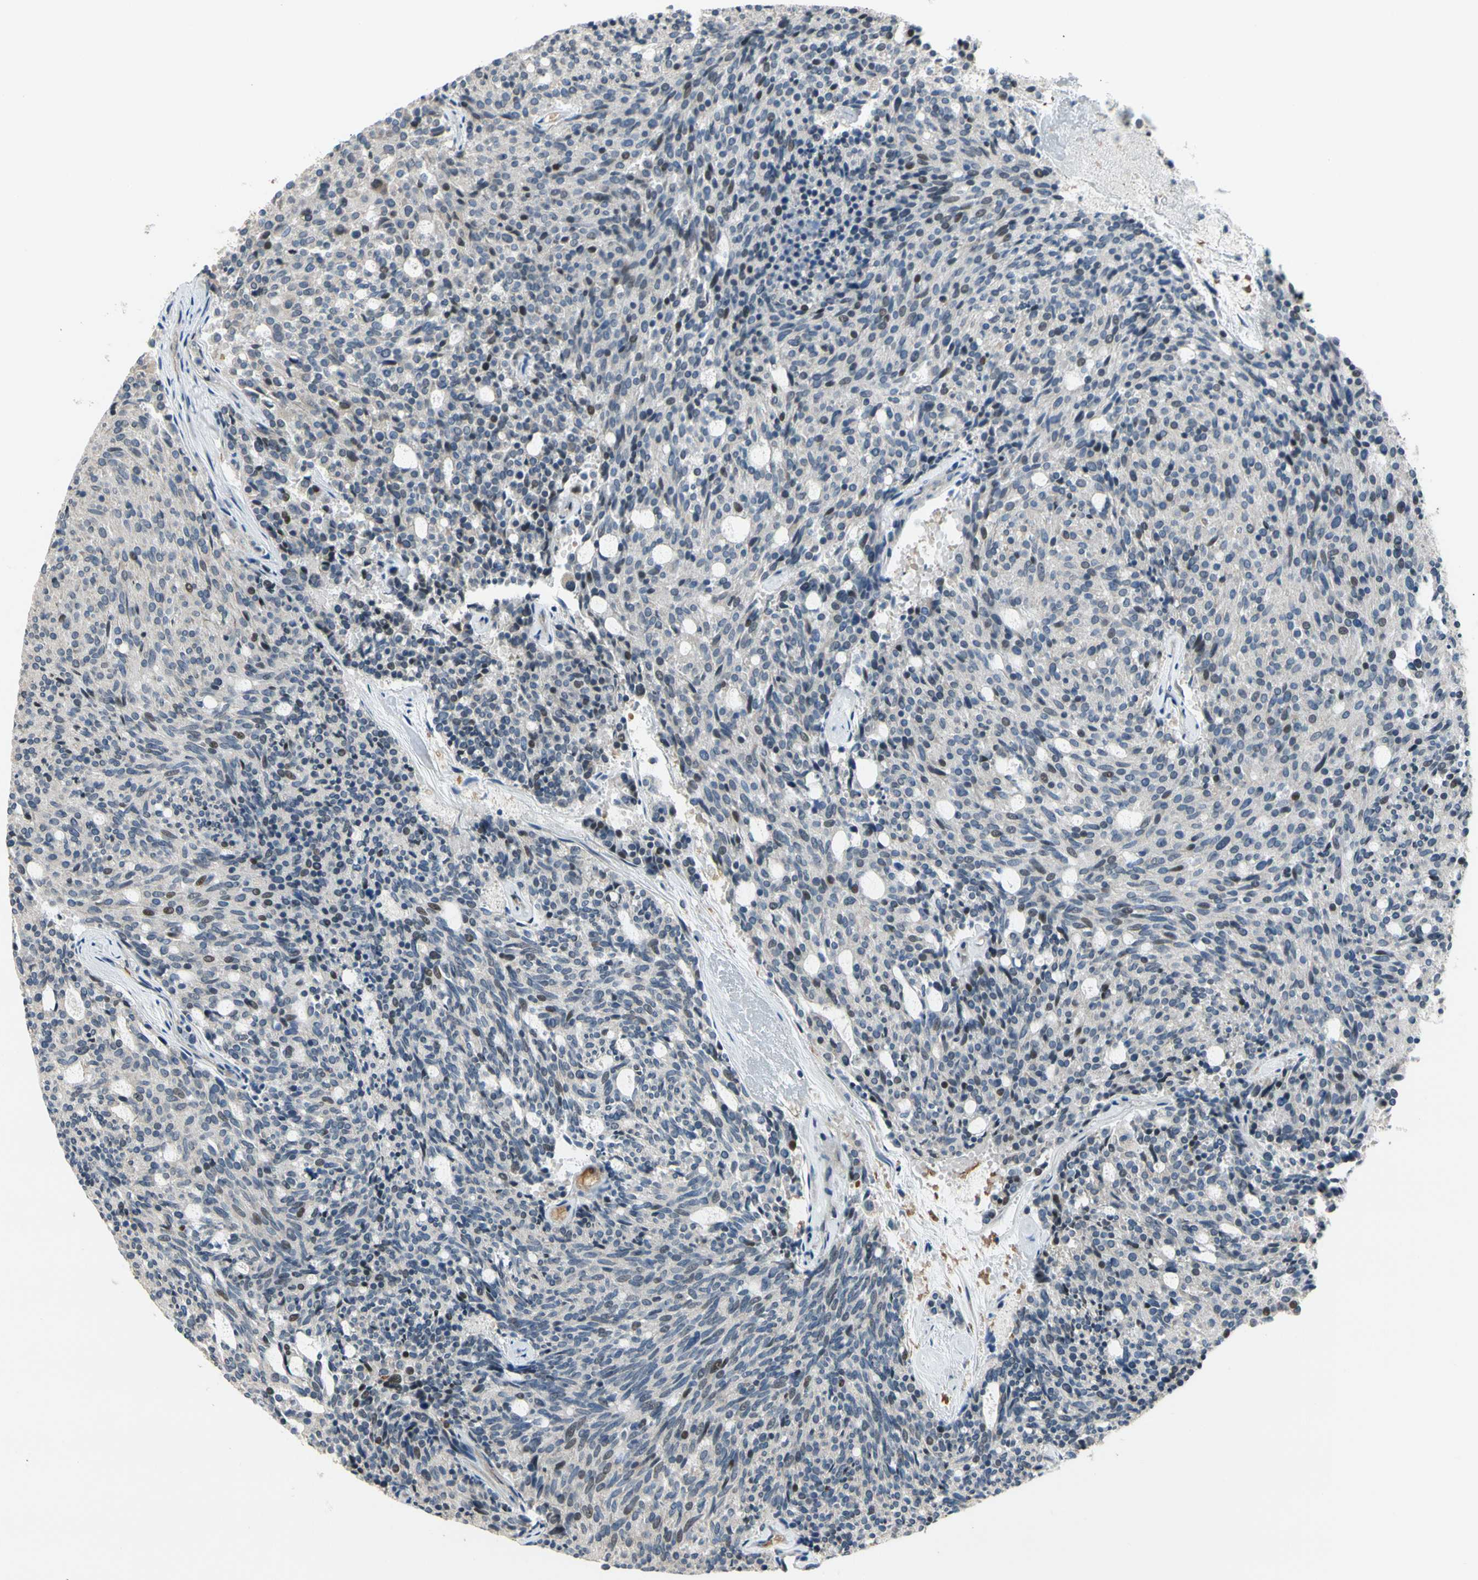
{"staining": {"intensity": "moderate", "quantity": "<25%", "location": "nuclear"}, "tissue": "carcinoid", "cell_type": "Tumor cells", "image_type": "cancer", "snomed": [{"axis": "morphology", "description": "Carcinoid, malignant, NOS"}, {"axis": "topography", "description": "Pancreas"}], "caption": "Immunohistochemistry (IHC) of human malignant carcinoid demonstrates low levels of moderate nuclear staining in approximately <25% of tumor cells. The staining was performed using DAB (3,3'-diaminobenzidine) to visualize the protein expression in brown, while the nuclei were stained in blue with hematoxylin (Magnification: 20x).", "gene": "ZNF184", "patient": {"sex": "female", "age": 54}}